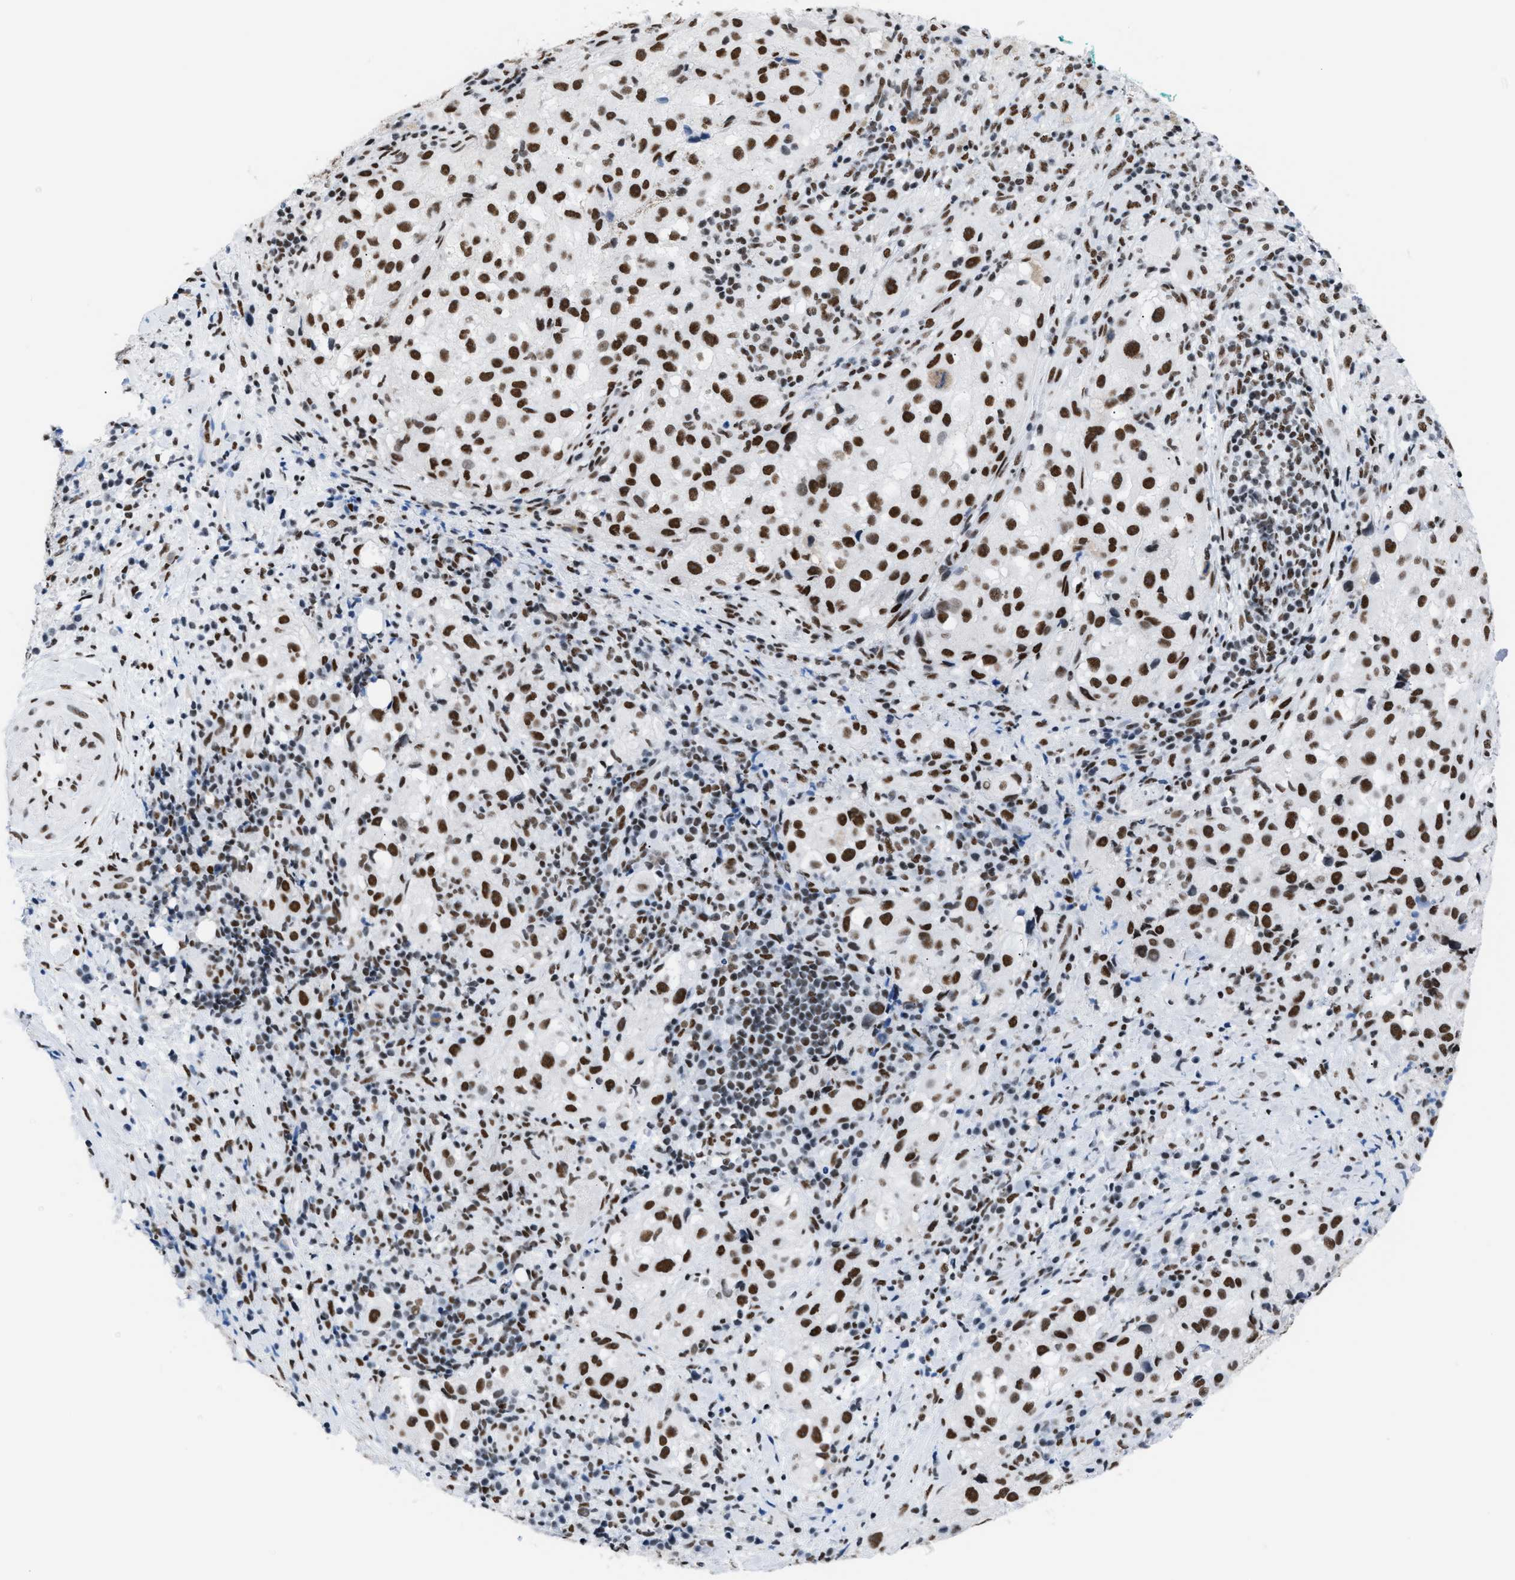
{"staining": {"intensity": "strong", "quantity": ">75%", "location": "nuclear"}, "tissue": "melanoma", "cell_type": "Tumor cells", "image_type": "cancer", "snomed": [{"axis": "morphology", "description": "Necrosis, NOS"}, {"axis": "morphology", "description": "Malignant melanoma, NOS"}, {"axis": "topography", "description": "Skin"}], "caption": "Immunohistochemistry (IHC) staining of melanoma, which shows high levels of strong nuclear staining in approximately >75% of tumor cells indicating strong nuclear protein expression. The staining was performed using DAB (3,3'-diaminobenzidine) (brown) for protein detection and nuclei were counterstained in hematoxylin (blue).", "gene": "CCAR2", "patient": {"sex": "female", "age": 87}}